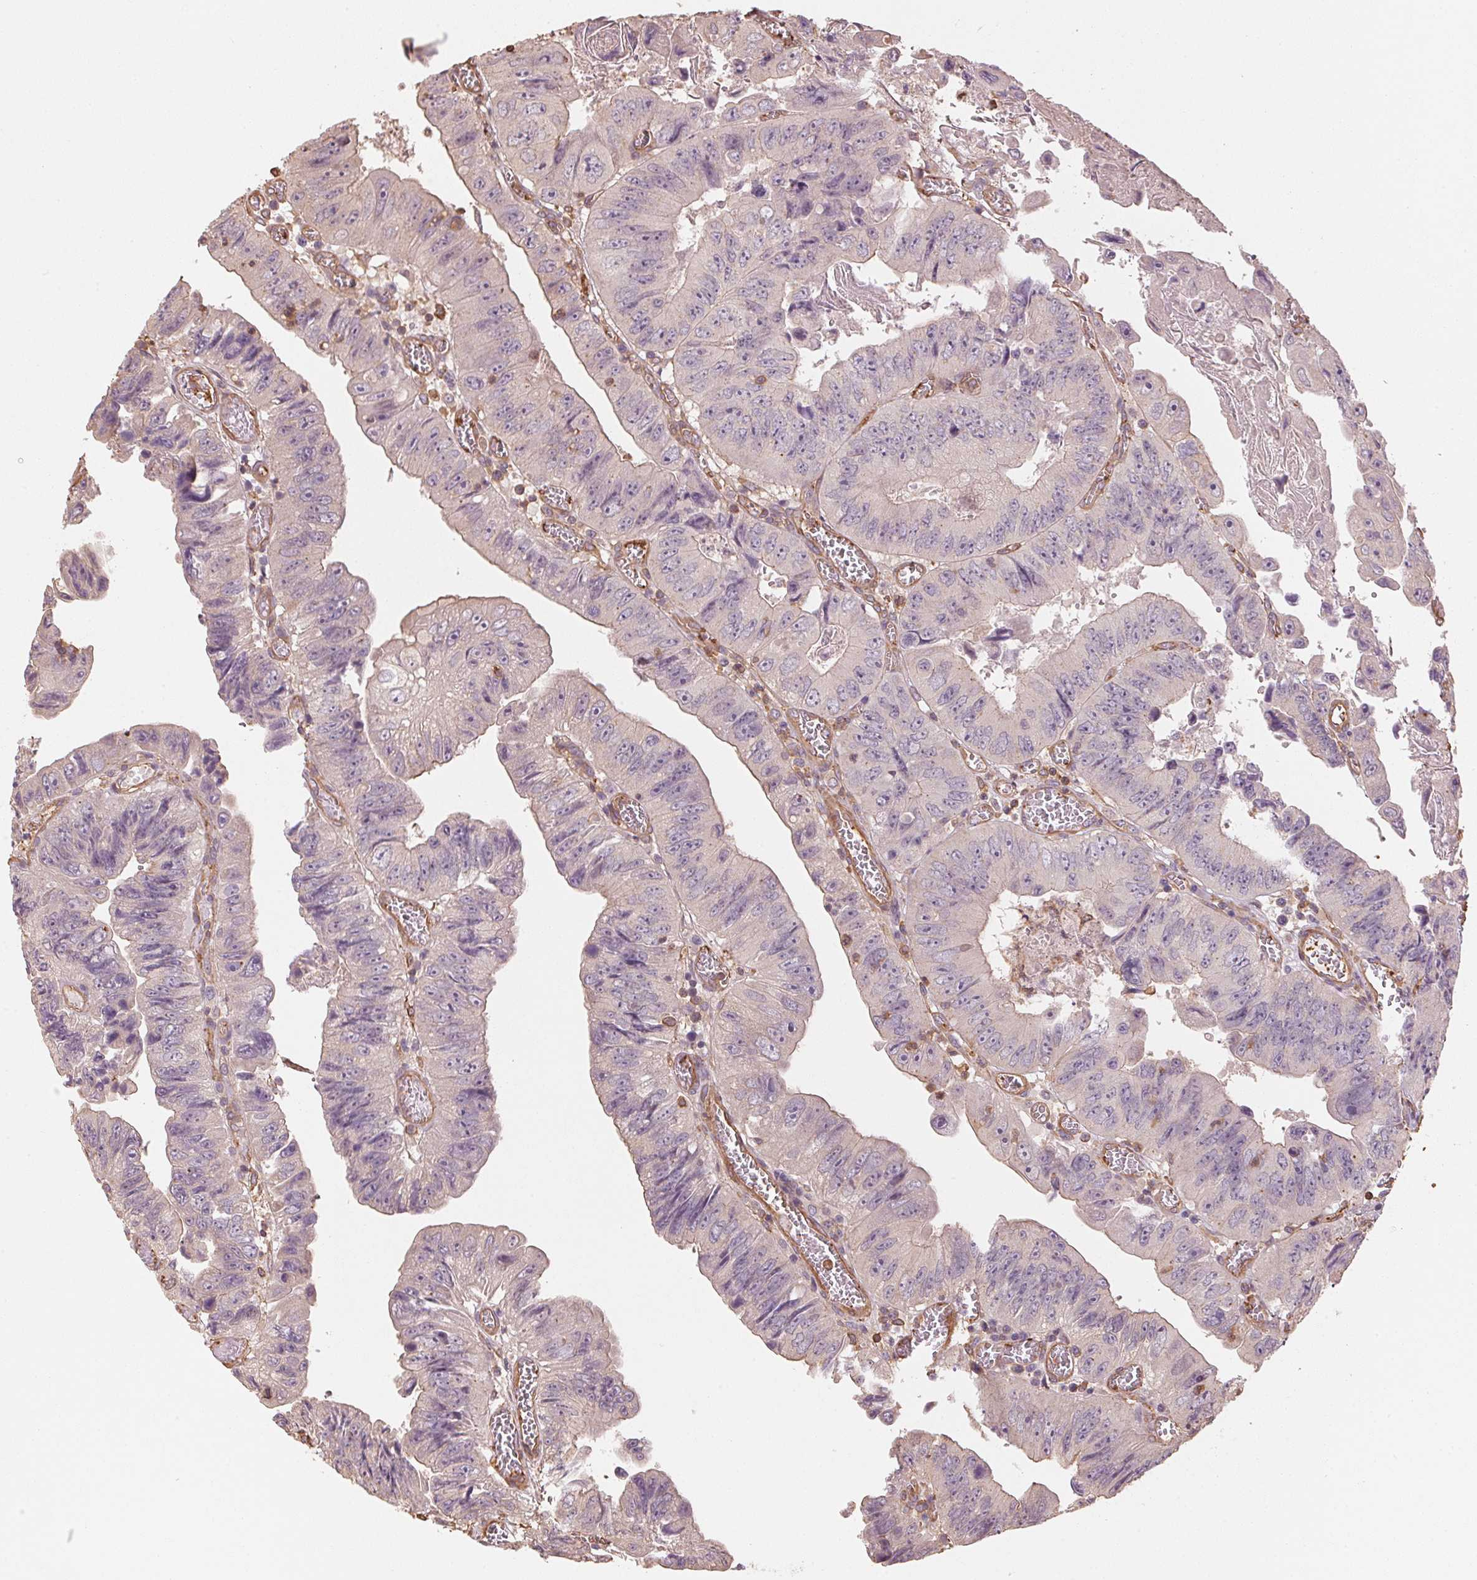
{"staining": {"intensity": "negative", "quantity": "none", "location": "none"}, "tissue": "colorectal cancer", "cell_type": "Tumor cells", "image_type": "cancer", "snomed": [{"axis": "morphology", "description": "Adenocarcinoma, NOS"}, {"axis": "topography", "description": "Colon"}], "caption": "This is a photomicrograph of immunohistochemistry (IHC) staining of colorectal adenocarcinoma, which shows no positivity in tumor cells.", "gene": "QDPR", "patient": {"sex": "female", "age": 84}}